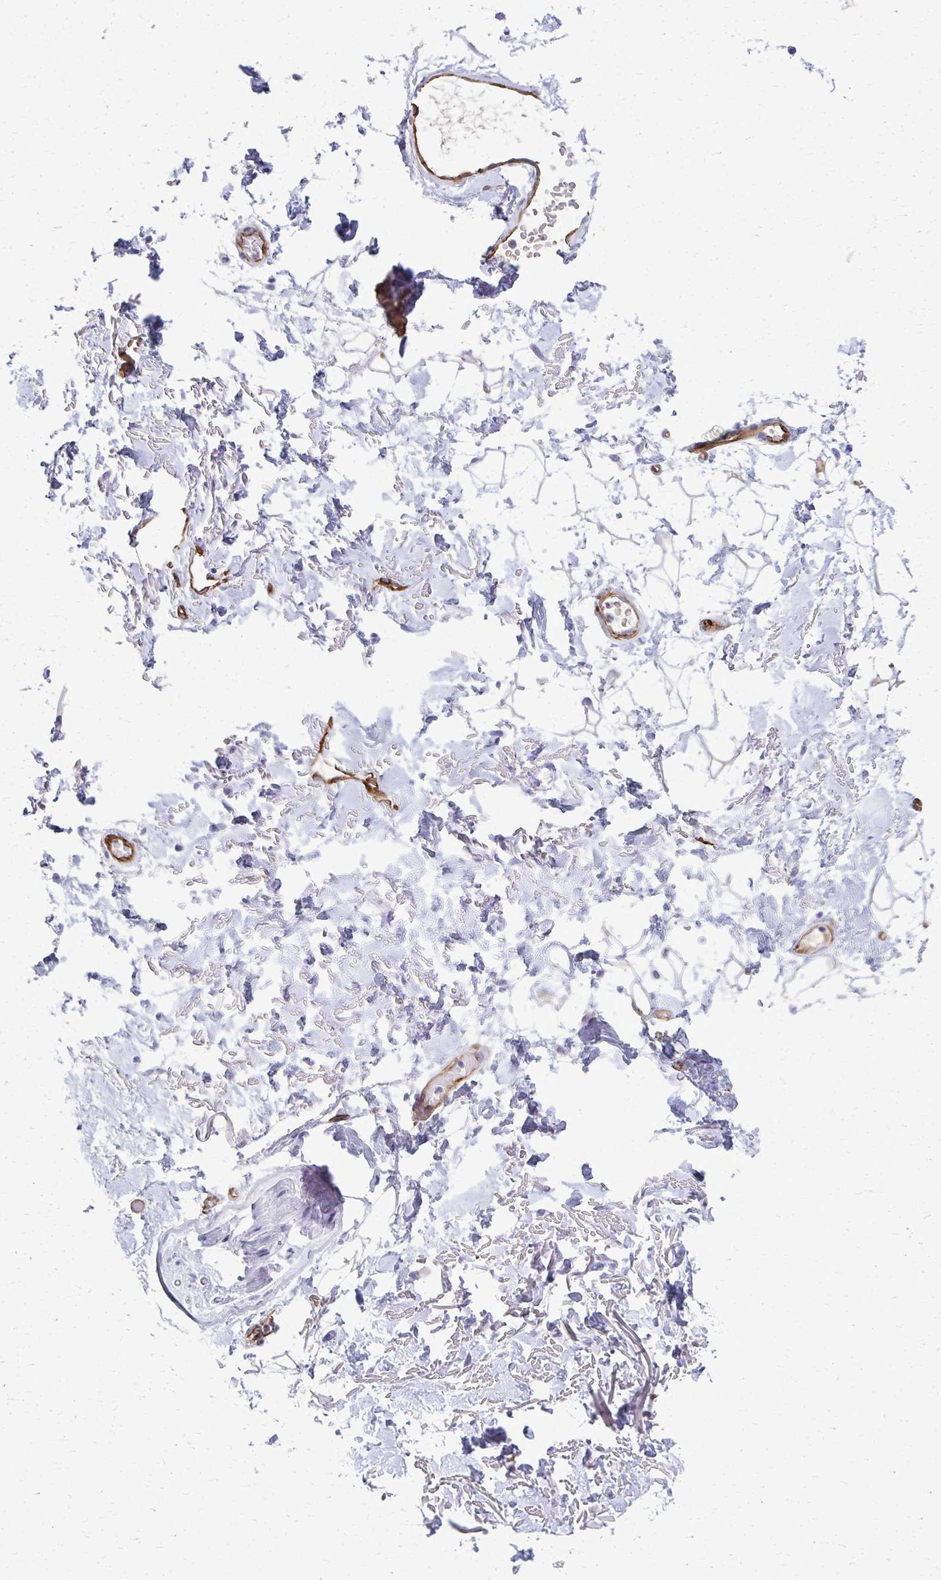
{"staining": {"intensity": "negative", "quantity": "none", "location": "none"}, "tissue": "adipose tissue", "cell_type": "Adipocytes", "image_type": "normal", "snomed": [{"axis": "morphology", "description": "Normal tissue, NOS"}, {"axis": "topography", "description": "Anal"}, {"axis": "topography", "description": "Peripheral nerve tissue"}], "caption": "High power microscopy histopathology image of an immunohistochemistry (IHC) image of benign adipose tissue, revealing no significant expression in adipocytes.", "gene": "ADIPOQ", "patient": {"sex": "male", "age": 78}}